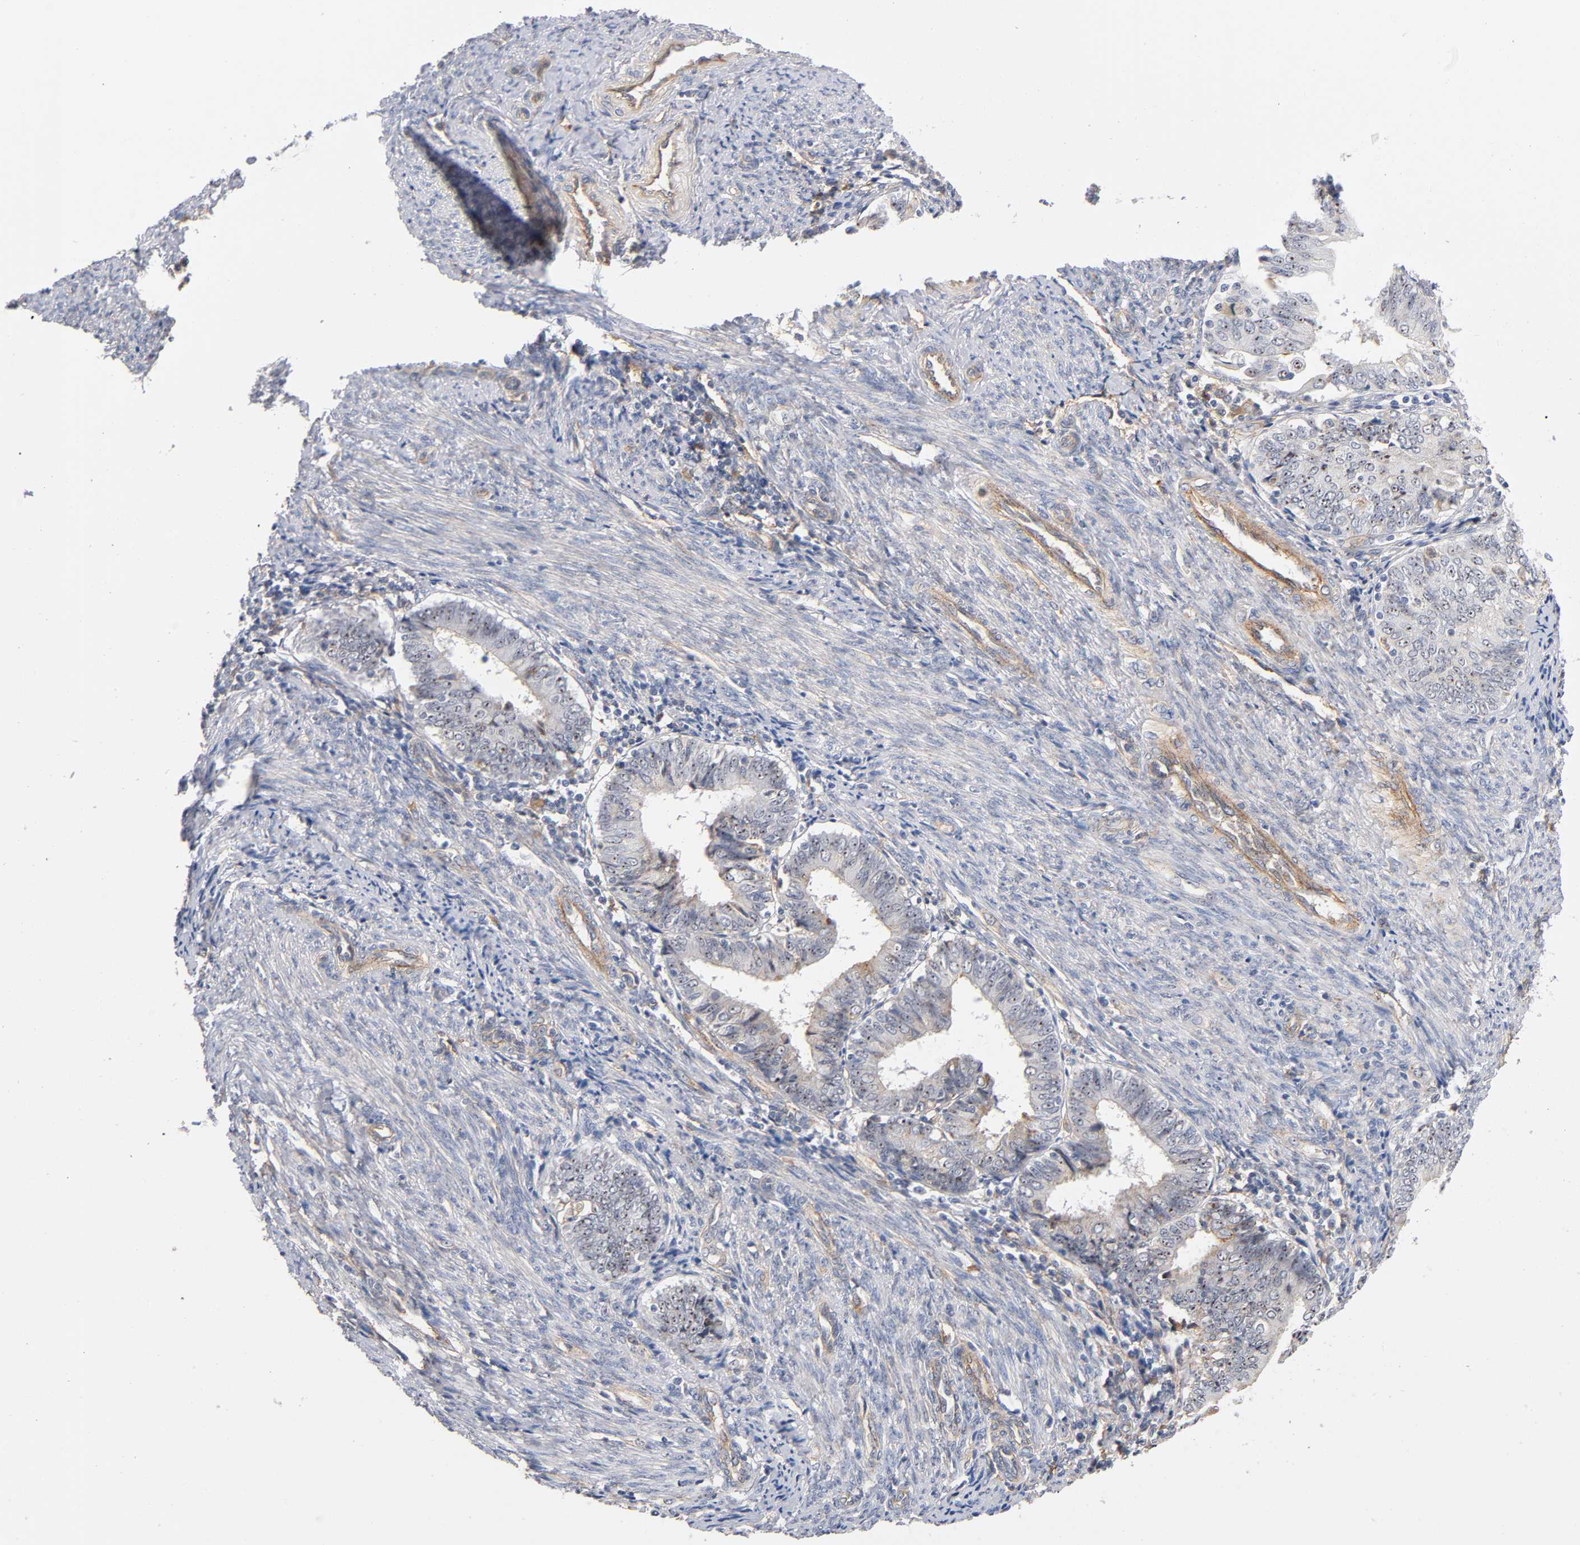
{"staining": {"intensity": "strong", "quantity": ">75%", "location": "cytoplasmic/membranous,nuclear"}, "tissue": "endometrial cancer", "cell_type": "Tumor cells", "image_type": "cancer", "snomed": [{"axis": "morphology", "description": "Adenocarcinoma, NOS"}, {"axis": "topography", "description": "Endometrium"}], "caption": "Immunohistochemical staining of endometrial cancer displays strong cytoplasmic/membranous and nuclear protein staining in about >75% of tumor cells. The protein is shown in brown color, while the nuclei are stained blue.", "gene": "PLD1", "patient": {"sex": "female", "age": 75}}